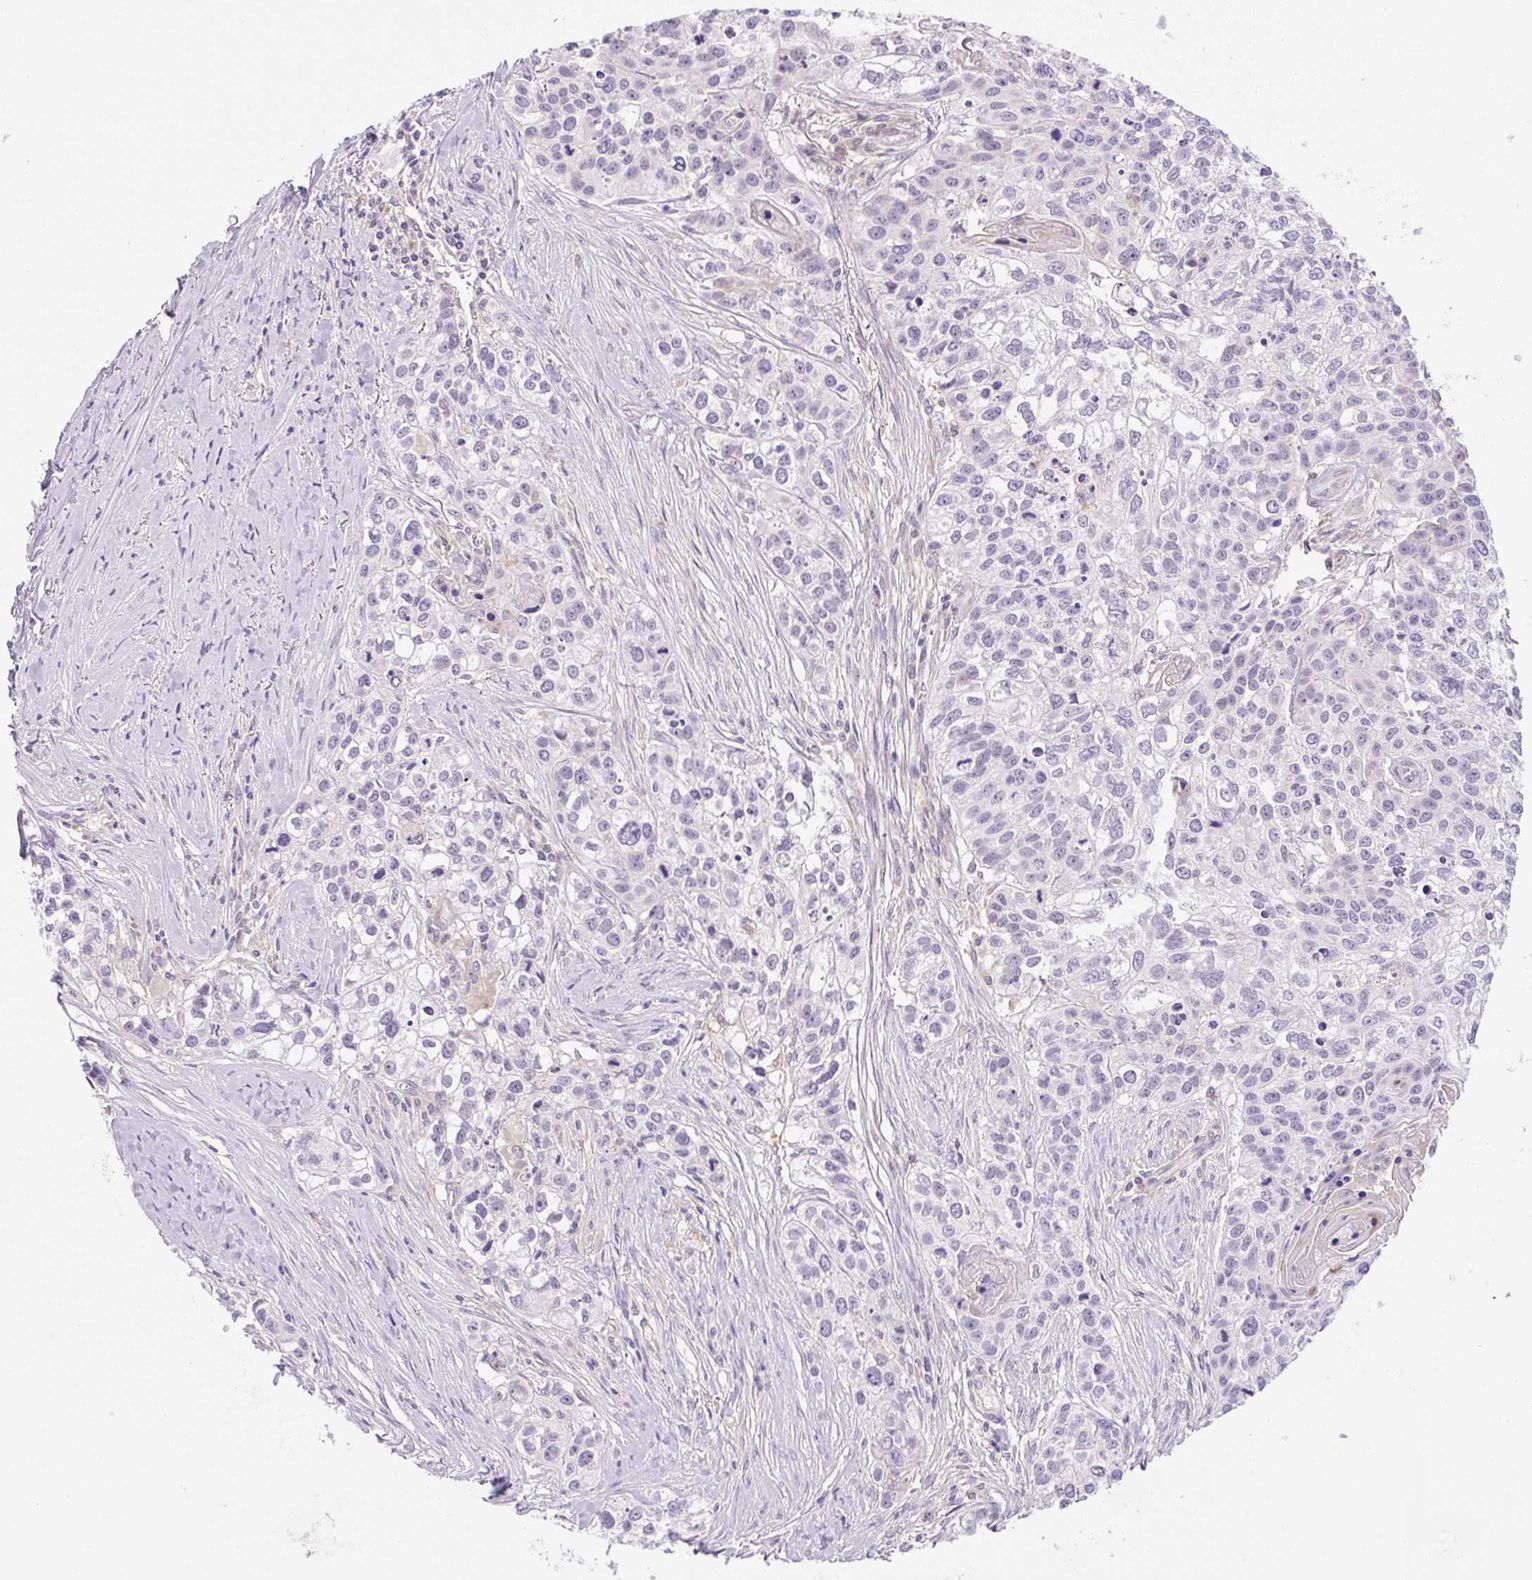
{"staining": {"intensity": "negative", "quantity": "none", "location": "none"}, "tissue": "lung cancer", "cell_type": "Tumor cells", "image_type": "cancer", "snomed": [{"axis": "morphology", "description": "Squamous cell carcinoma, NOS"}, {"axis": "topography", "description": "Lung"}], "caption": "Lung cancer (squamous cell carcinoma) was stained to show a protein in brown. There is no significant staining in tumor cells.", "gene": "OMA1", "patient": {"sex": "male", "age": 74}}